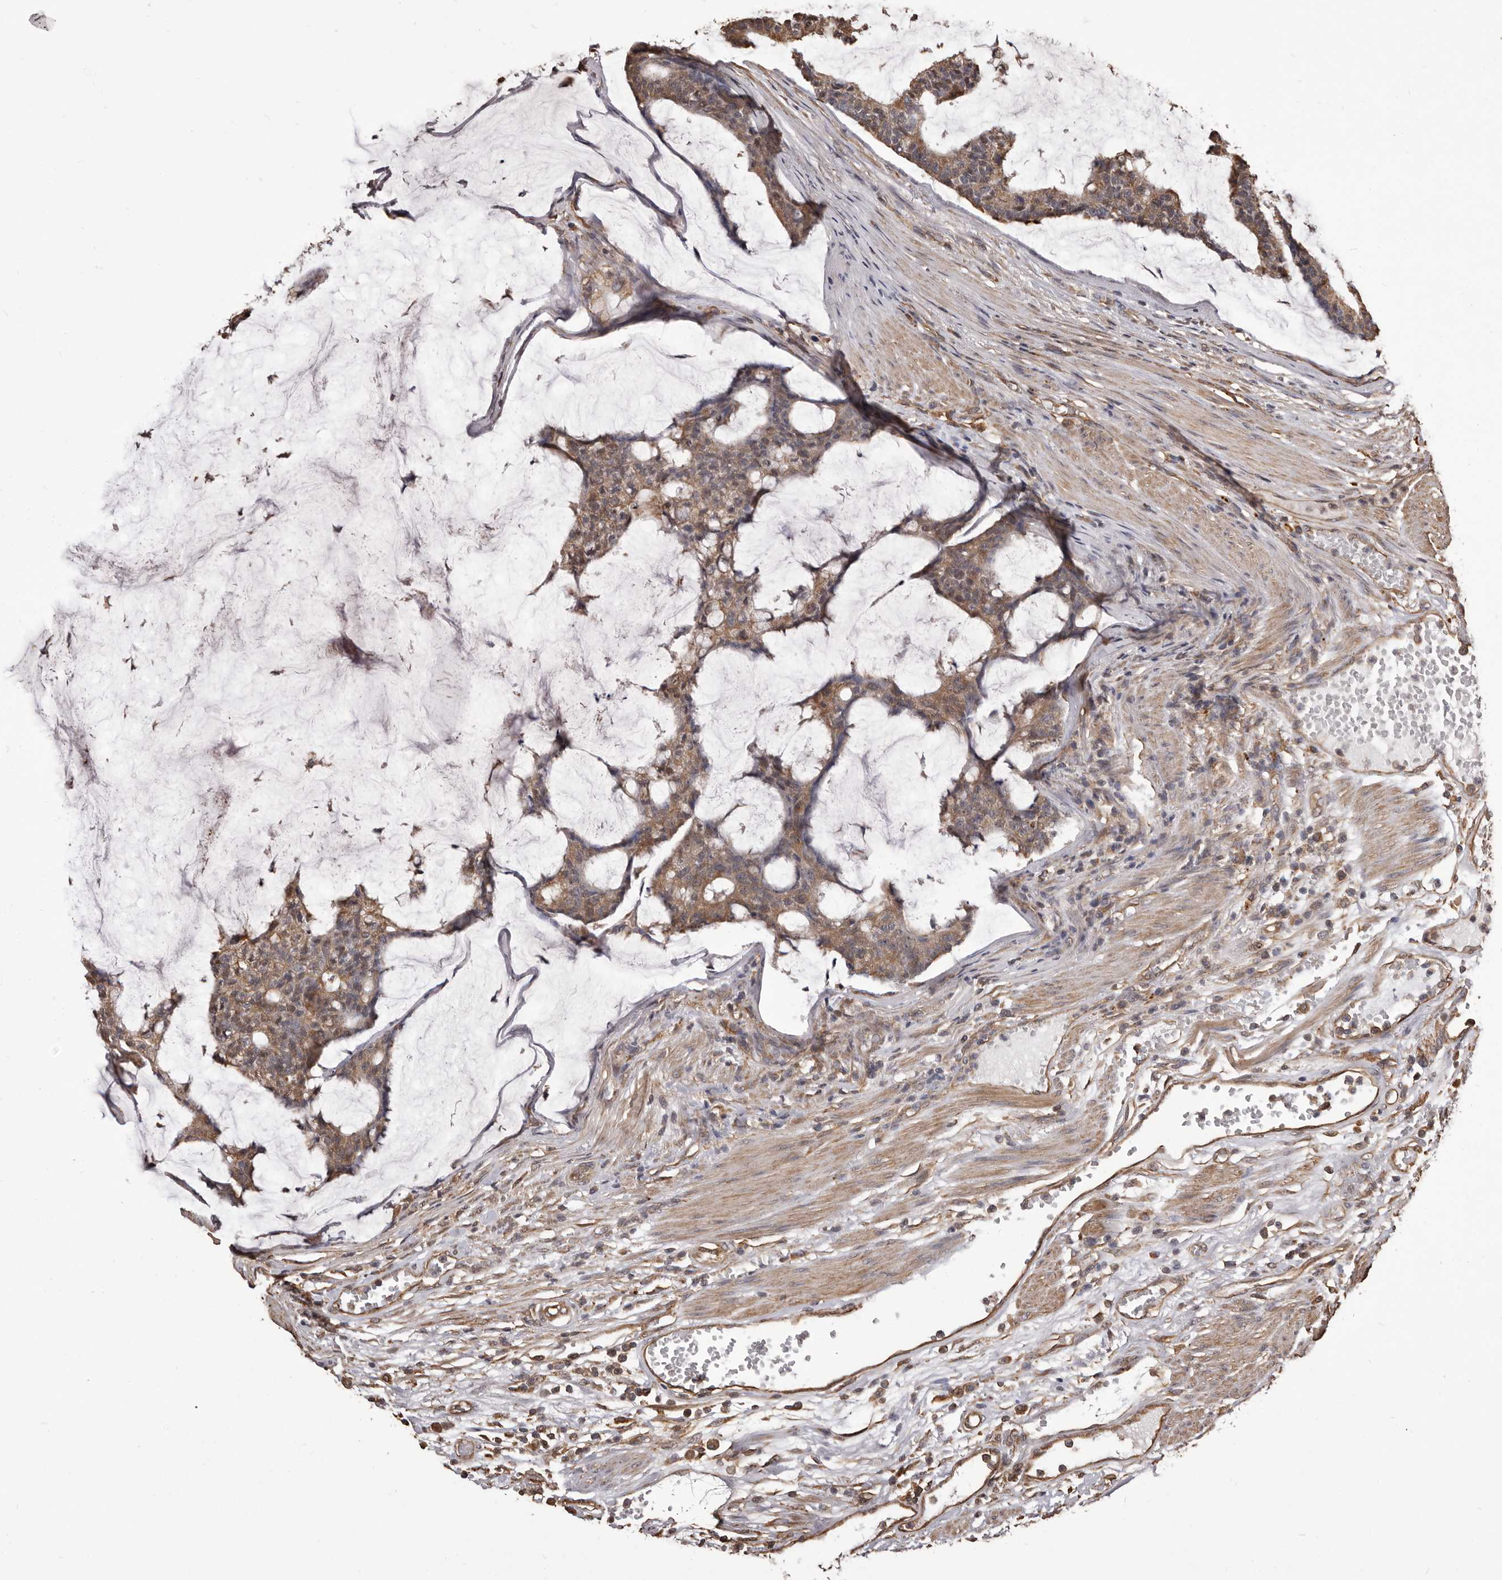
{"staining": {"intensity": "weak", "quantity": ">75%", "location": "cytoplasmic/membranous"}, "tissue": "colorectal cancer", "cell_type": "Tumor cells", "image_type": "cancer", "snomed": [{"axis": "morphology", "description": "Adenocarcinoma, NOS"}, {"axis": "topography", "description": "Colon"}], "caption": "Adenocarcinoma (colorectal) tissue displays weak cytoplasmic/membranous positivity in about >75% of tumor cells, visualized by immunohistochemistry.", "gene": "ALPK1", "patient": {"sex": "female", "age": 84}}